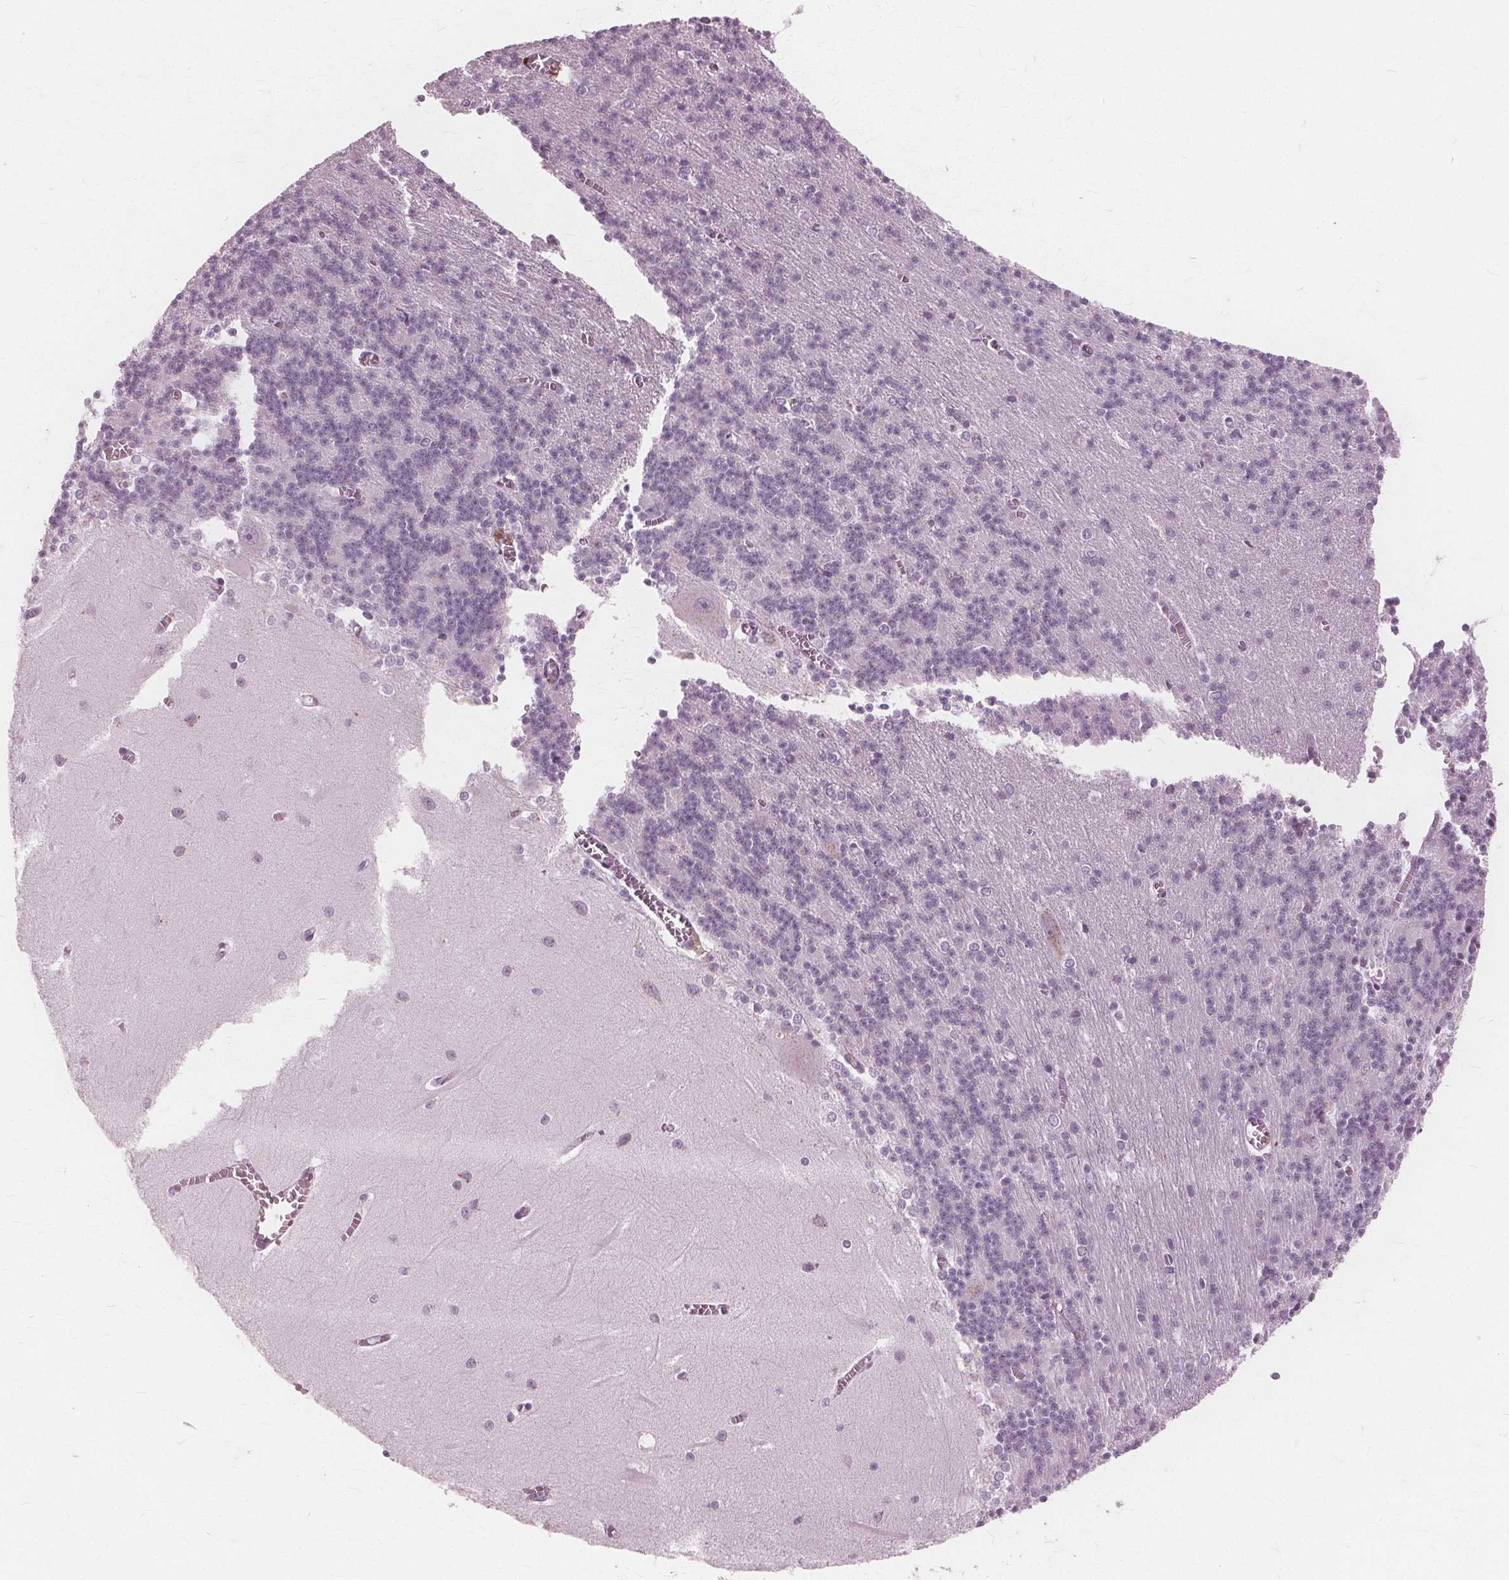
{"staining": {"intensity": "negative", "quantity": "none", "location": "none"}, "tissue": "cerebellum", "cell_type": "Cells in granular layer", "image_type": "normal", "snomed": [{"axis": "morphology", "description": "Normal tissue, NOS"}, {"axis": "topography", "description": "Cerebellum"}], "caption": "The immunohistochemistry micrograph has no significant positivity in cells in granular layer of cerebellum. Nuclei are stained in blue.", "gene": "DNASE2", "patient": {"sex": "male", "age": 37}}